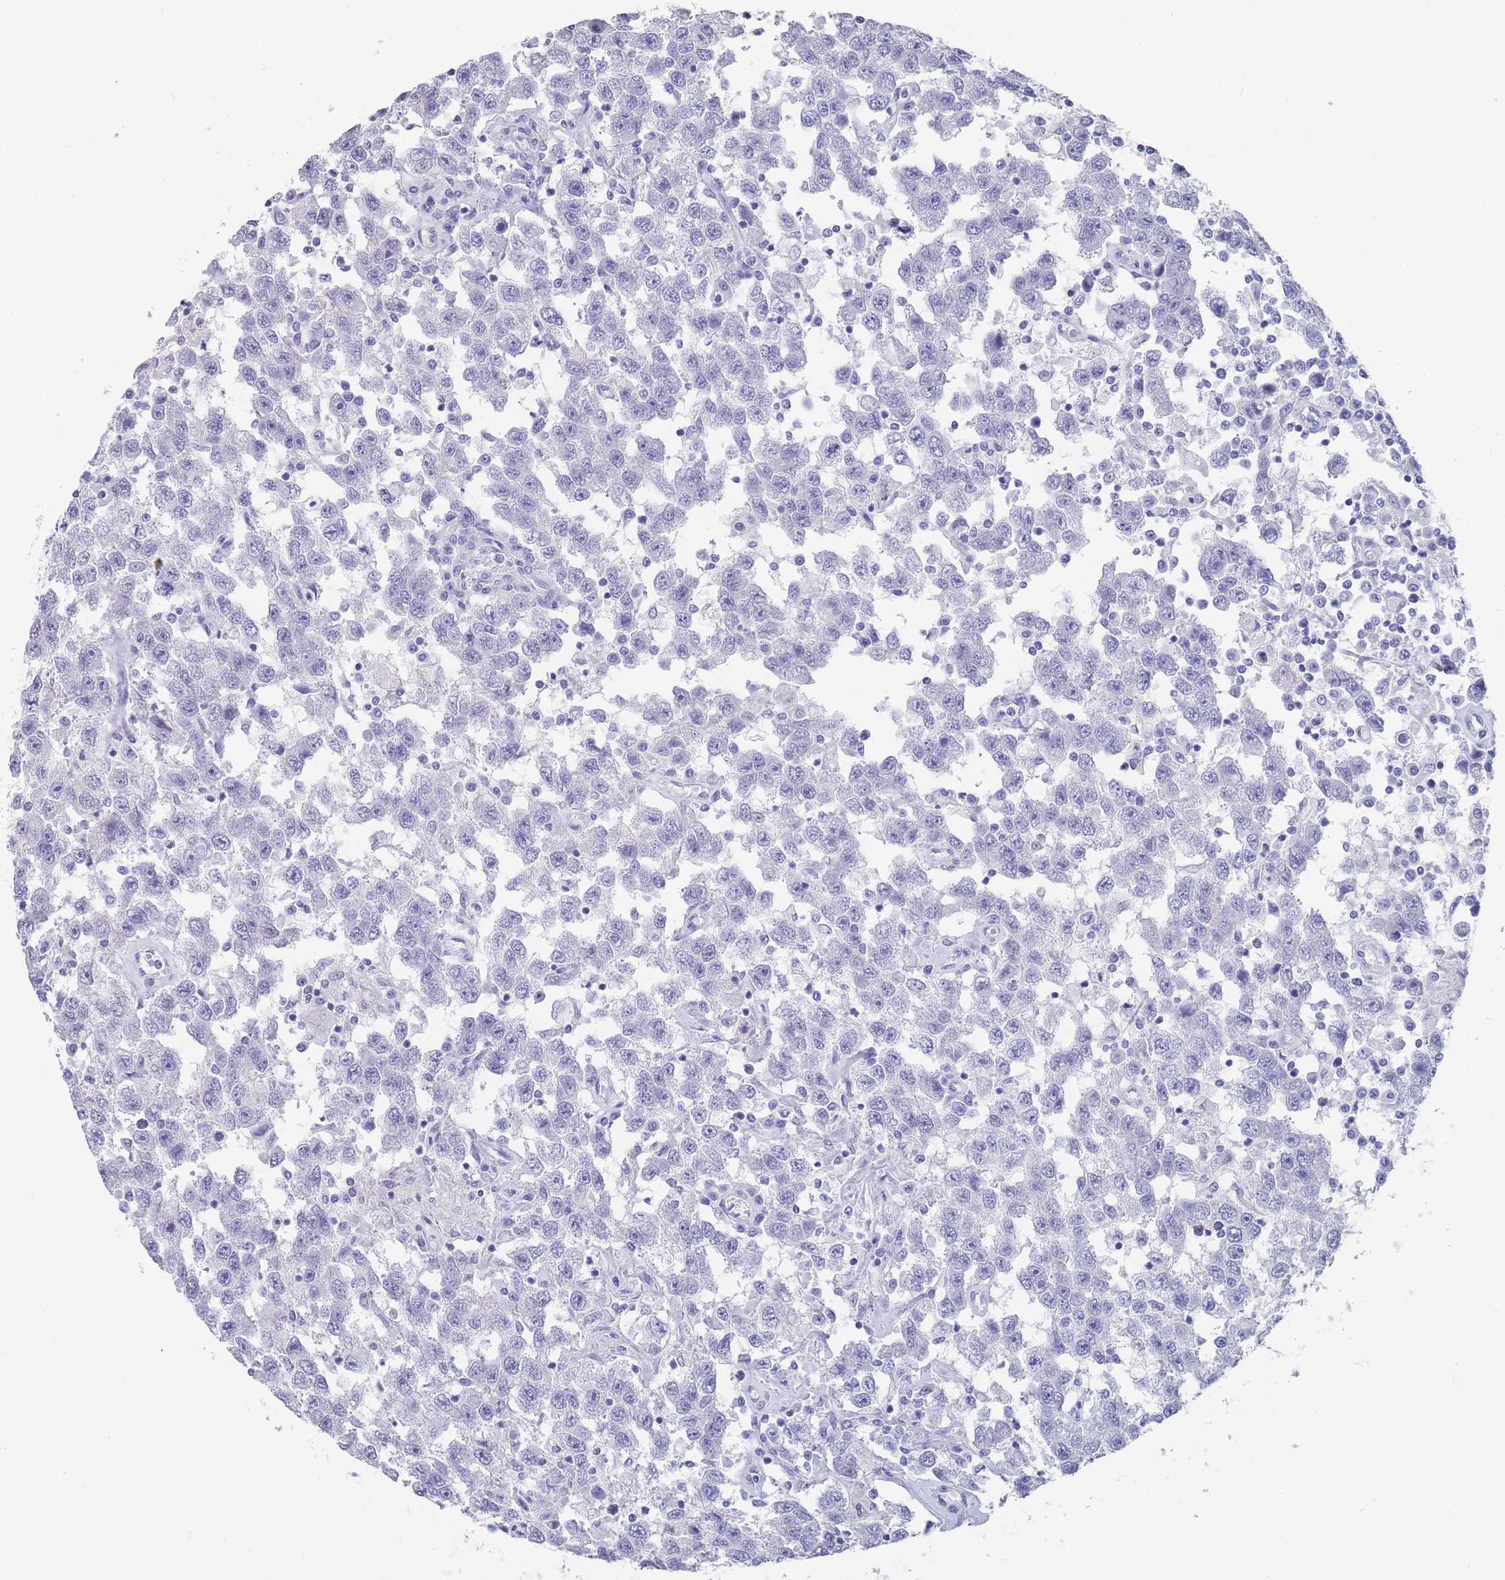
{"staining": {"intensity": "negative", "quantity": "none", "location": "none"}, "tissue": "testis cancer", "cell_type": "Tumor cells", "image_type": "cancer", "snomed": [{"axis": "morphology", "description": "Seminoma, NOS"}, {"axis": "topography", "description": "Testis"}], "caption": "Immunohistochemical staining of testis seminoma displays no significant staining in tumor cells.", "gene": "RAB2B", "patient": {"sex": "male", "age": 41}}